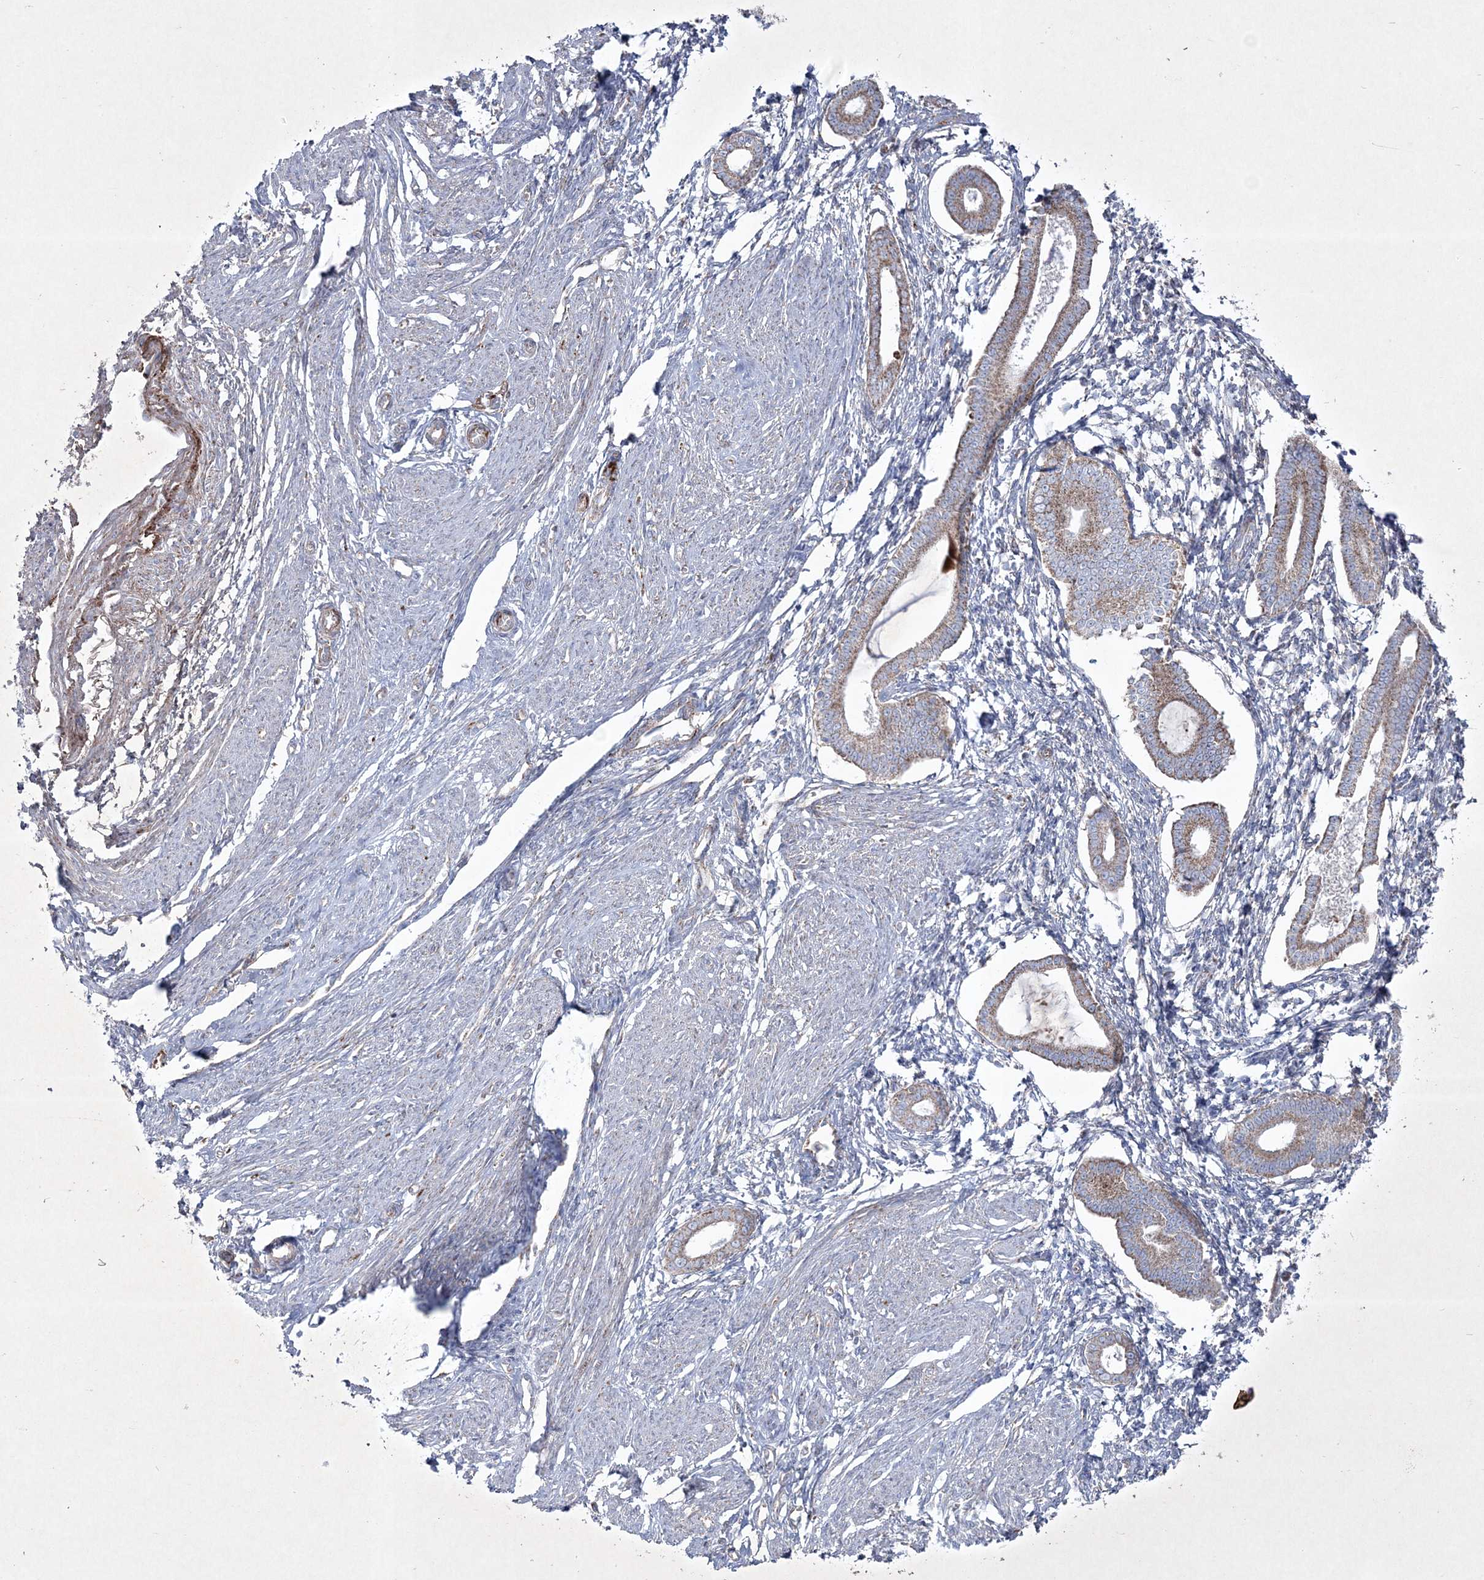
{"staining": {"intensity": "weak", "quantity": "<25%", "location": "cytoplasmic/membranous"}, "tissue": "endometrium", "cell_type": "Cells in endometrial stroma", "image_type": "normal", "snomed": [{"axis": "morphology", "description": "Normal tissue, NOS"}, {"axis": "topography", "description": "Endometrium"}], "caption": "This photomicrograph is of unremarkable endometrium stained with IHC to label a protein in brown with the nuclei are counter-stained blue. There is no staining in cells in endometrial stroma. (DAB immunohistochemistry, high magnification).", "gene": "RICTOR", "patient": {"sex": "female", "age": 56}}